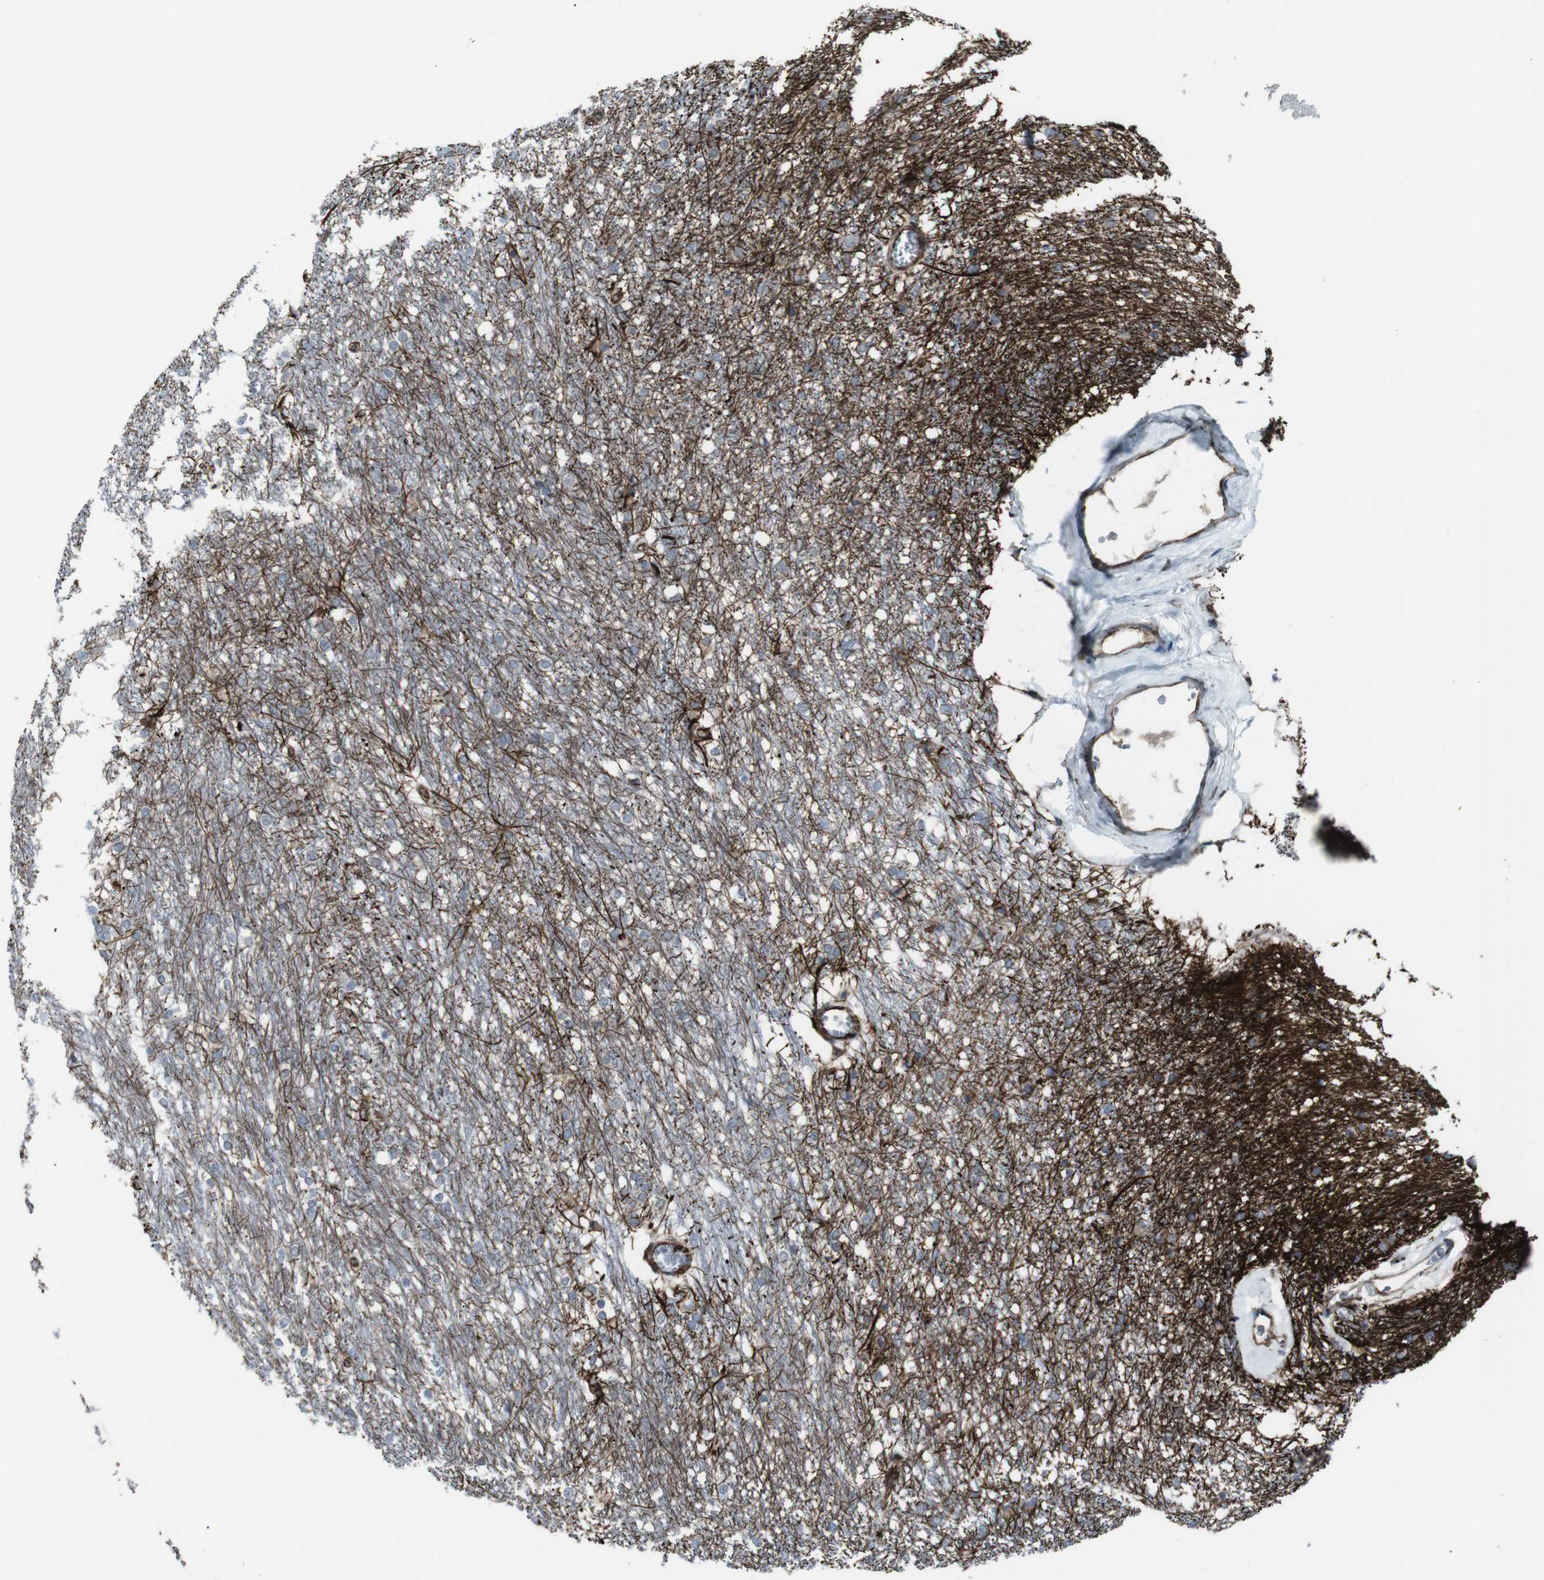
{"staining": {"intensity": "strong", "quantity": "<25%", "location": "cytoplasmic/membranous"}, "tissue": "caudate", "cell_type": "Glial cells", "image_type": "normal", "snomed": [{"axis": "morphology", "description": "Normal tissue, NOS"}, {"axis": "topography", "description": "Lateral ventricle wall"}], "caption": "Protein expression analysis of benign caudate exhibits strong cytoplasmic/membranous staining in approximately <25% of glial cells.", "gene": "TMEM141", "patient": {"sex": "female", "age": 19}}